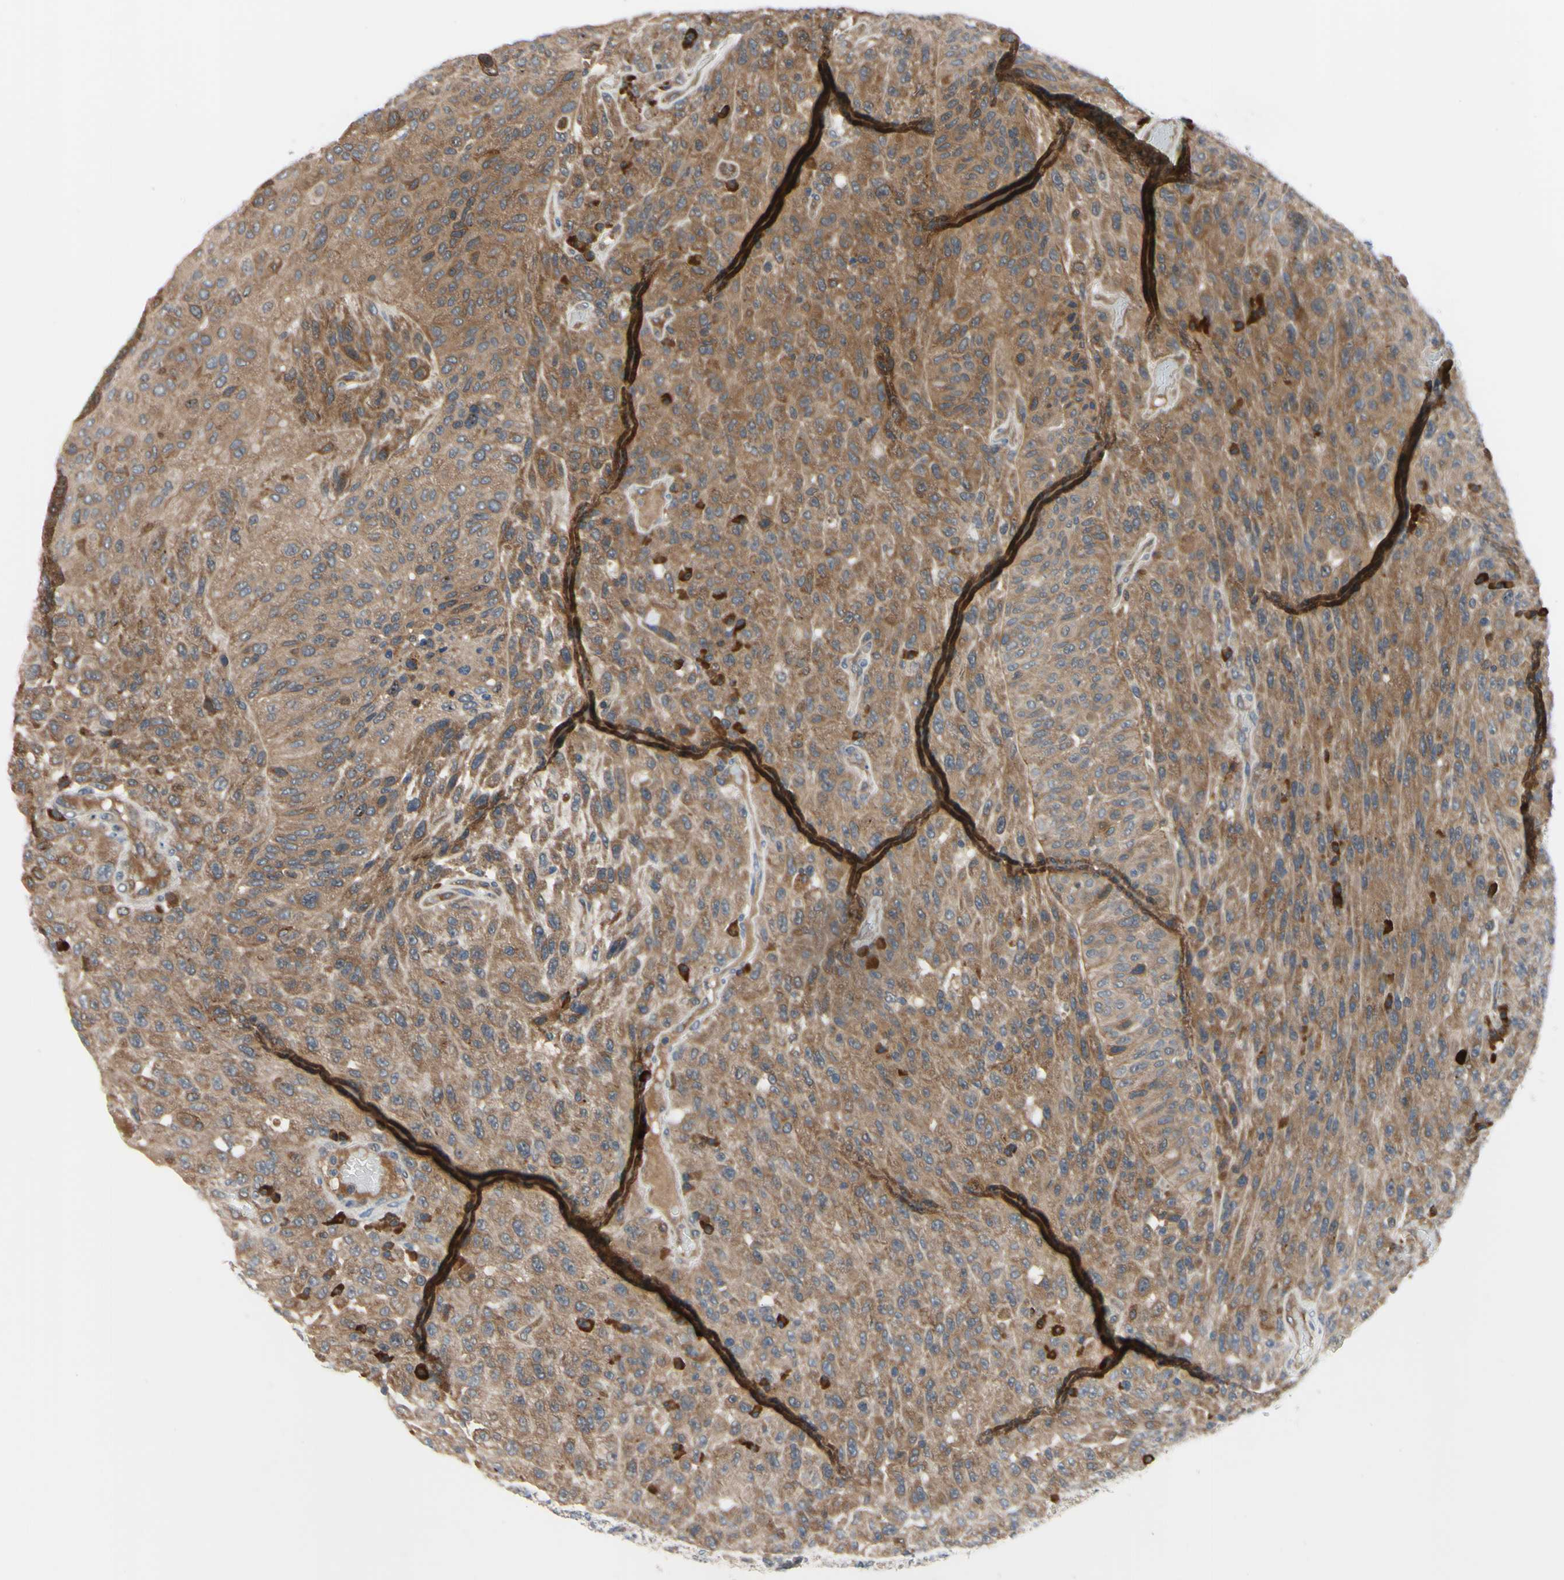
{"staining": {"intensity": "moderate", "quantity": ">75%", "location": "cytoplasmic/membranous"}, "tissue": "urothelial cancer", "cell_type": "Tumor cells", "image_type": "cancer", "snomed": [{"axis": "morphology", "description": "Urothelial carcinoma, High grade"}, {"axis": "topography", "description": "Urinary bladder"}], "caption": "A brown stain highlights moderate cytoplasmic/membranous positivity of a protein in high-grade urothelial carcinoma tumor cells. The staining was performed using DAB (3,3'-diaminobenzidine), with brown indicating positive protein expression. Nuclei are stained blue with hematoxylin.", "gene": "XIAP", "patient": {"sex": "male", "age": 66}}